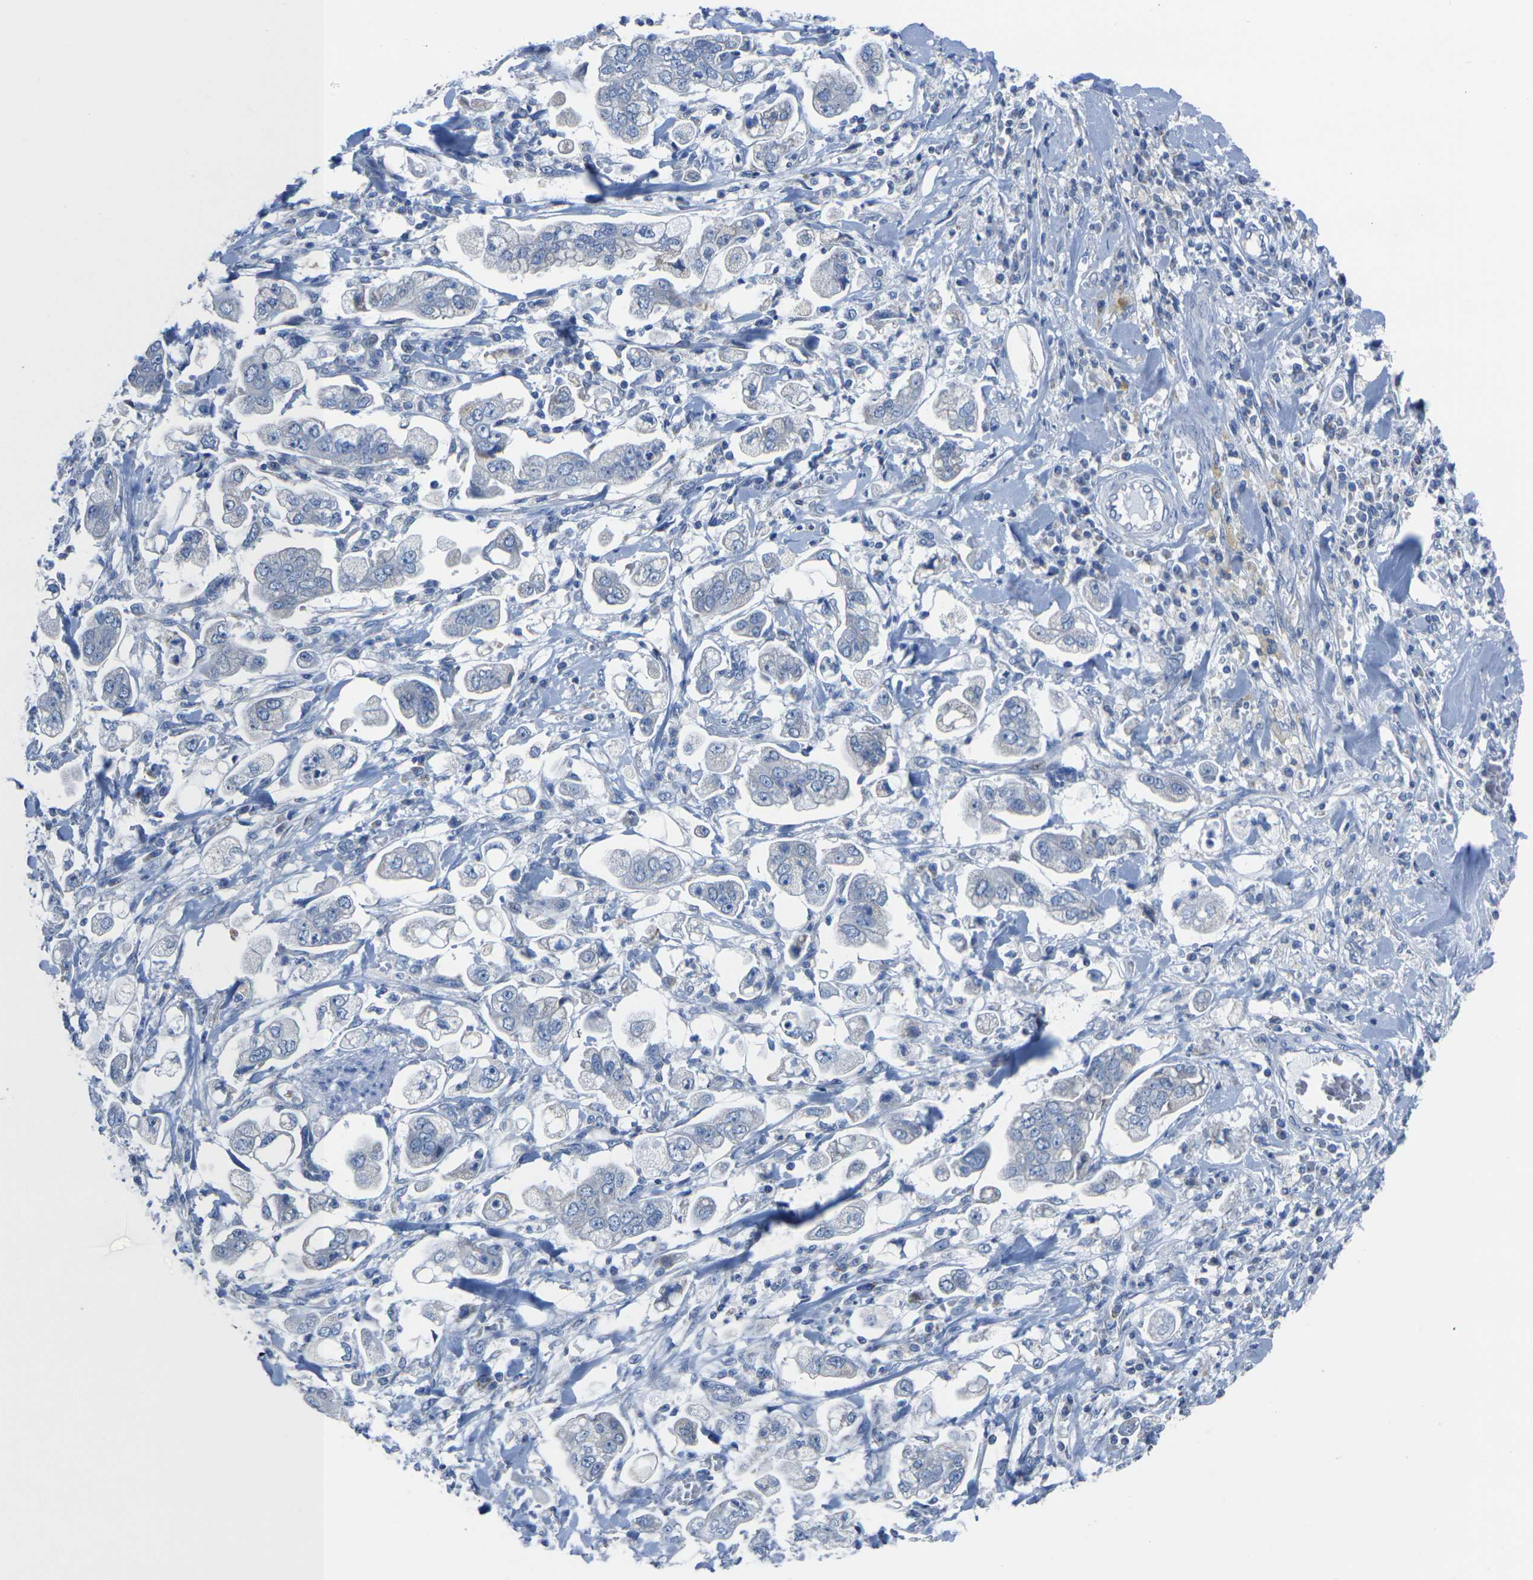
{"staining": {"intensity": "negative", "quantity": "none", "location": "none"}, "tissue": "stomach cancer", "cell_type": "Tumor cells", "image_type": "cancer", "snomed": [{"axis": "morphology", "description": "Adenocarcinoma, NOS"}, {"axis": "topography", "description": "Stomach"}], "caption": "Immunohistochemistry micrograph of human stomach cancer (adenocarcinoma) stained for a protein (brown), which shows no staining in tumor cells.", "gene": "TMEM204", "patient": {"sex": "male", "age": 62}}